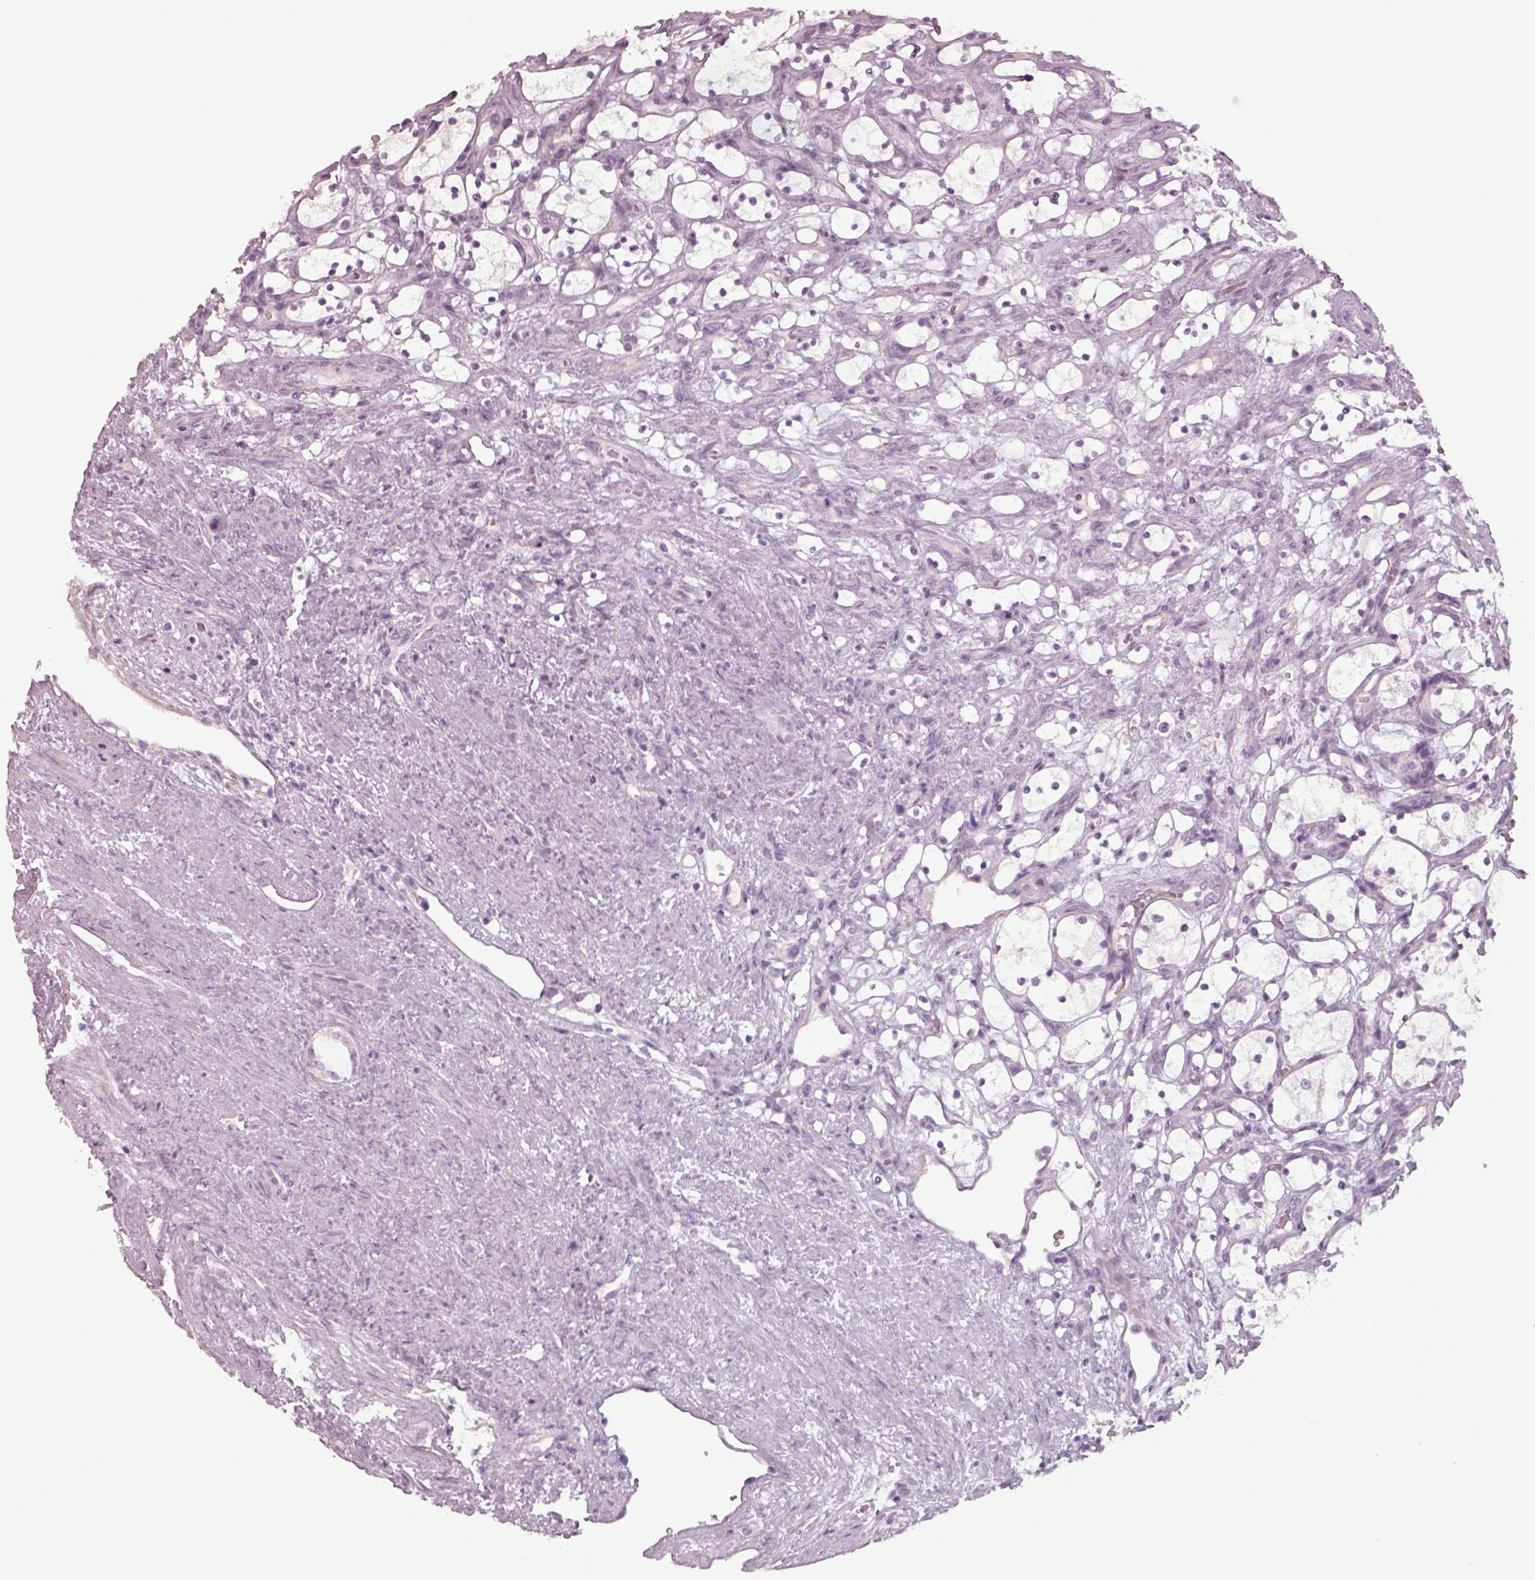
{"staining": {"intensity": "negative", "quantity": "none", "location": "none"}, "tissue": "renal cancer", "cell_type": "Tumor cells", "image_type": "cancer", "snomed": [{"axis": "morphology", "description": "Adenocarcinoma, NOS"}, {"axis": "topography", "description": "Kidney"}], "caption": "Immunohistochemistry of renal cancer shows no expression in tumor cells.", "gene": "SEPTIN14", "patient": {"sex": "female", "age": 69}}